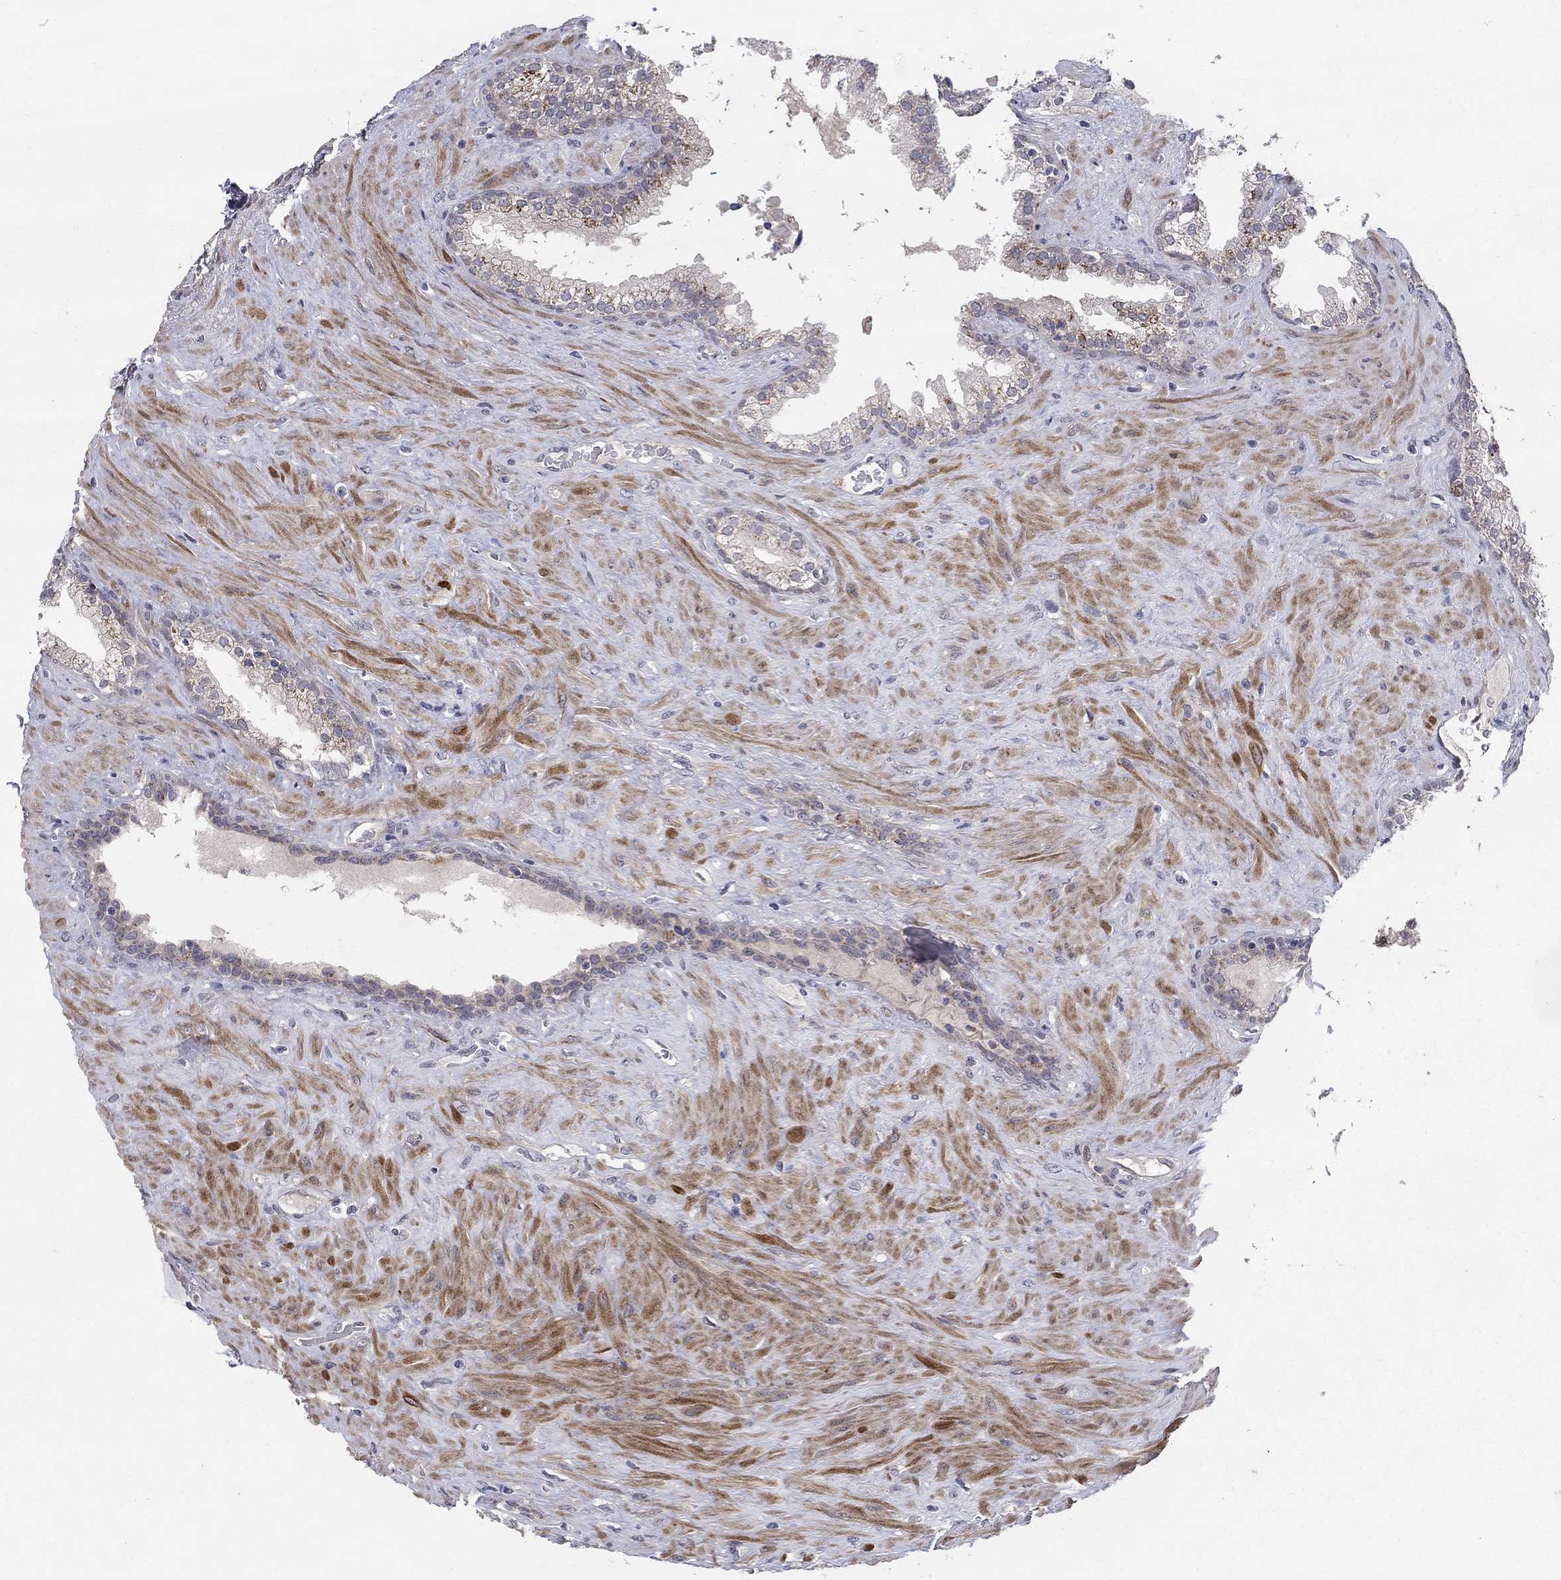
{"staining": {"intensity": "moderate", "quantity": "<25%", "location": "cytoplasmic/membranous"}, "tissue": "prostate", "cell_type": "Glandular cells", "image_type": "normal", "snomed": [{"axis": "morphology", "description": "Normal tissue, NOS"}, {"axis": "topography", "description": "Prostate"}], "caption": "This is an image of immunohistochemistry (IHC) staining of benign prostate, which shows moderate expression in the cytoplasmic/membranous of glandular cells.", "gene": "FAM3B", "patient": {"sex": "male", "age": 63}}